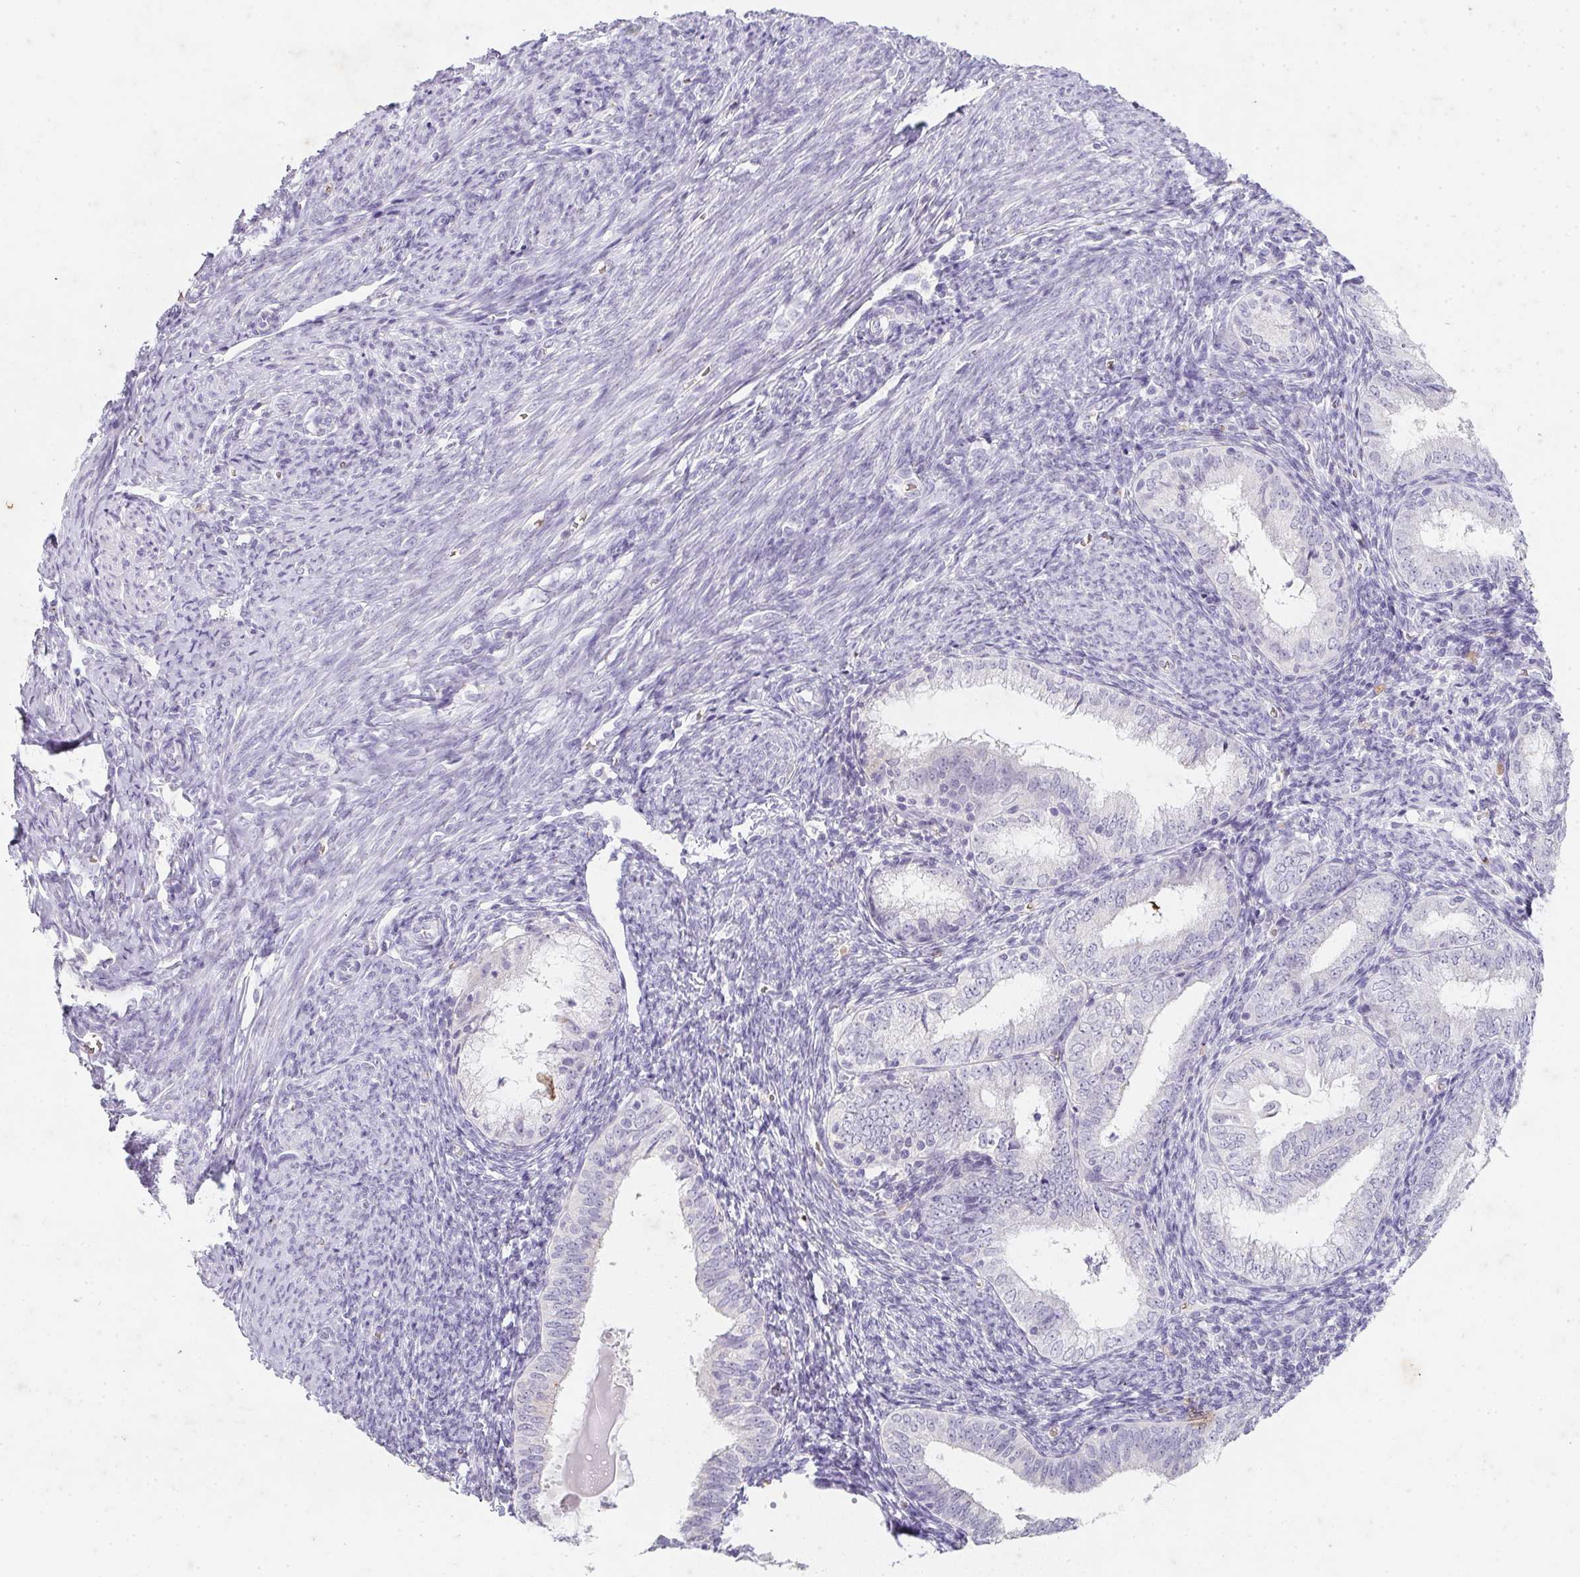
{"staining": {"intensity": "negative", "quantity": "none", "location": "none"}, "tissue": "endometrial cancer", "cell_type": "Tumor cells", "image_type": "cancer", "snomed": [{"axis": "morphology", "description": "Adenocarcinoma, NOS"}, {"axis": "topography", "description": "Endometrium"}], "caption": "This is an immunohistochemistry histopathology image of human adenocarcinoma (endometrial). There is no positivity in tumor cells.", "gene": "DCD", "patient": {"sex": "female", "age": 55}}